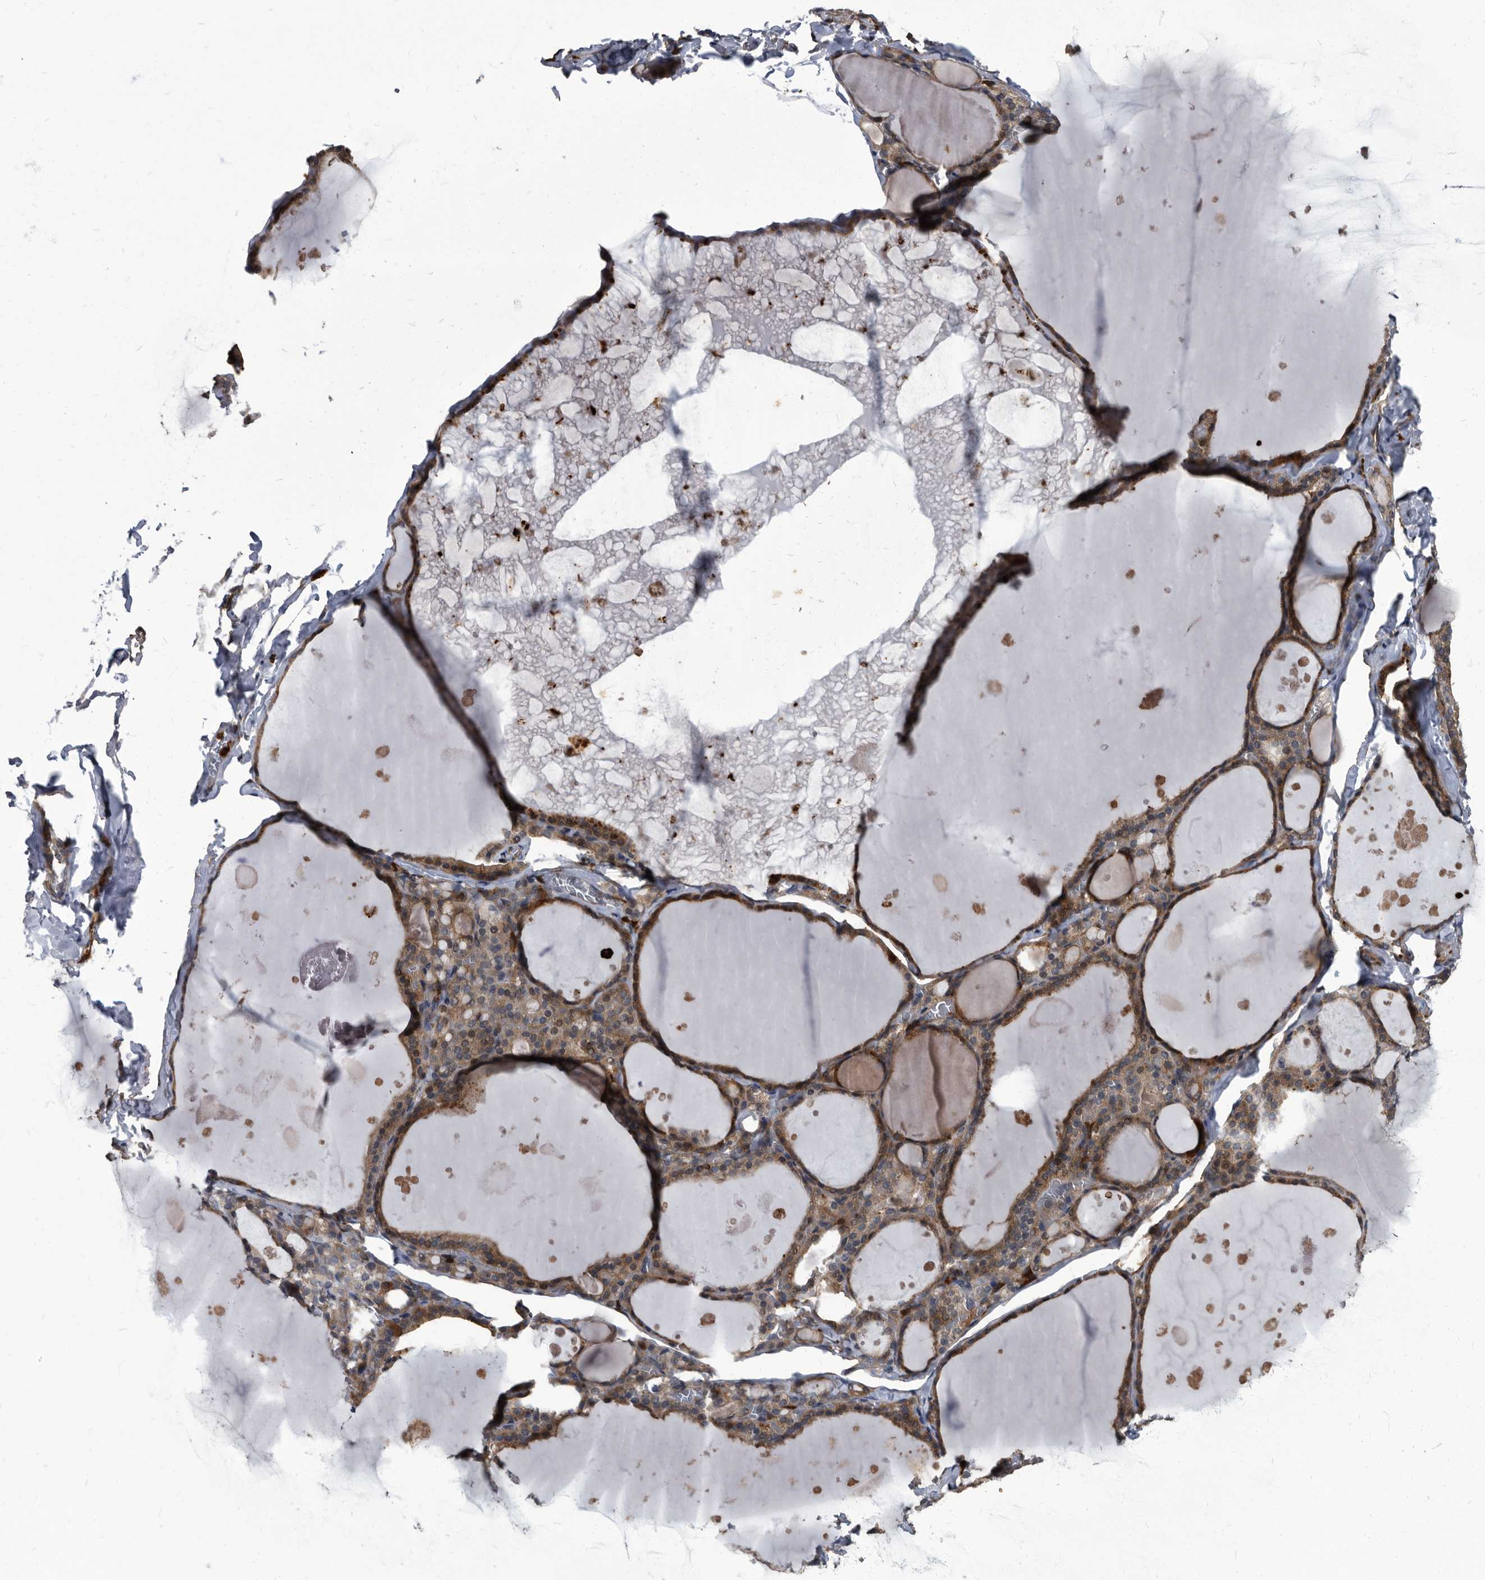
{"staining": {"intensity": "moderate", "quantity": ">75%", "location": "cytoplasmic/membranous"}, "tissue": "thyroid gland", "cell_type": "Glandular cells", "image_type": "normal", "snomed": [{"axis": "morphology", "description": "Normal tissue, NOS"}, {"axis": "topography", "description": "Thyroid gland"}], "caption": "IHC histopathology image of benign human thyroid gland stained for a protein (brown), which shows medium levels of moderate cytoplasmic/membranous positivity in approximately >75% of glandular cells.", "gene": "CDV3", "patient": {"sex": "male", "age": 56}}